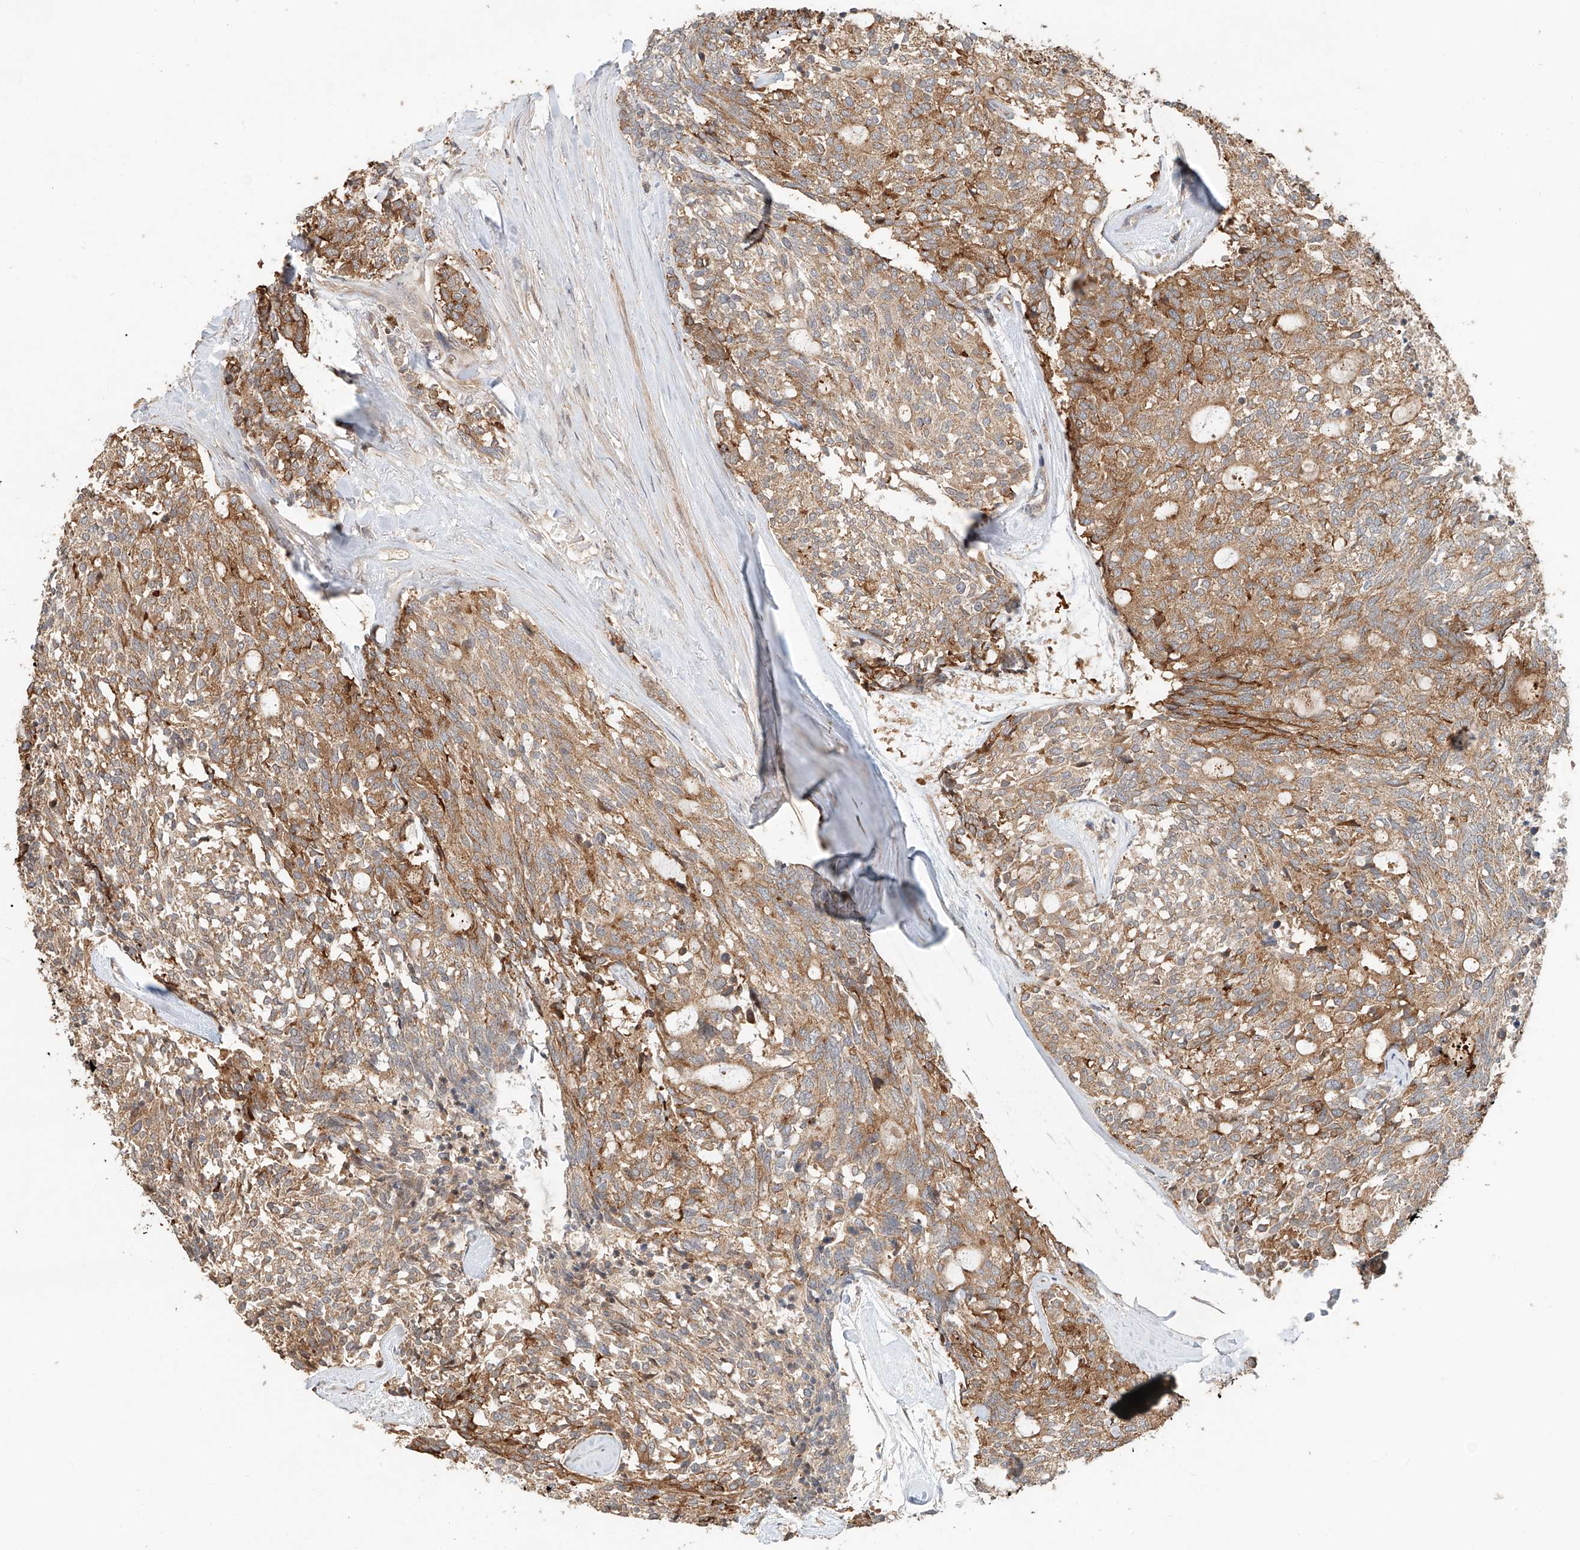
{"staining": {"intensity": "moderate", "quantity": ">75%", "location": "cytoplasmic/membranous"}, "tissue": "carcinoid", "cell_type": "Tumor cells", "image_type": "cancer", "snomed": [{"axis": "morphology", "description": "Carcinoid, malignant, NOS"}, {"axis": "topography", "description": "Pancreas"}], "caption": "IHC image of human carcinoid stained for a protein (brown), which exhibits medium levels of moderate cytoplasmic/membranous positivity in approximately >75% of tumor cells.", "gene": "TMEM61", "patient": {"sex": "female", "age": 54}}